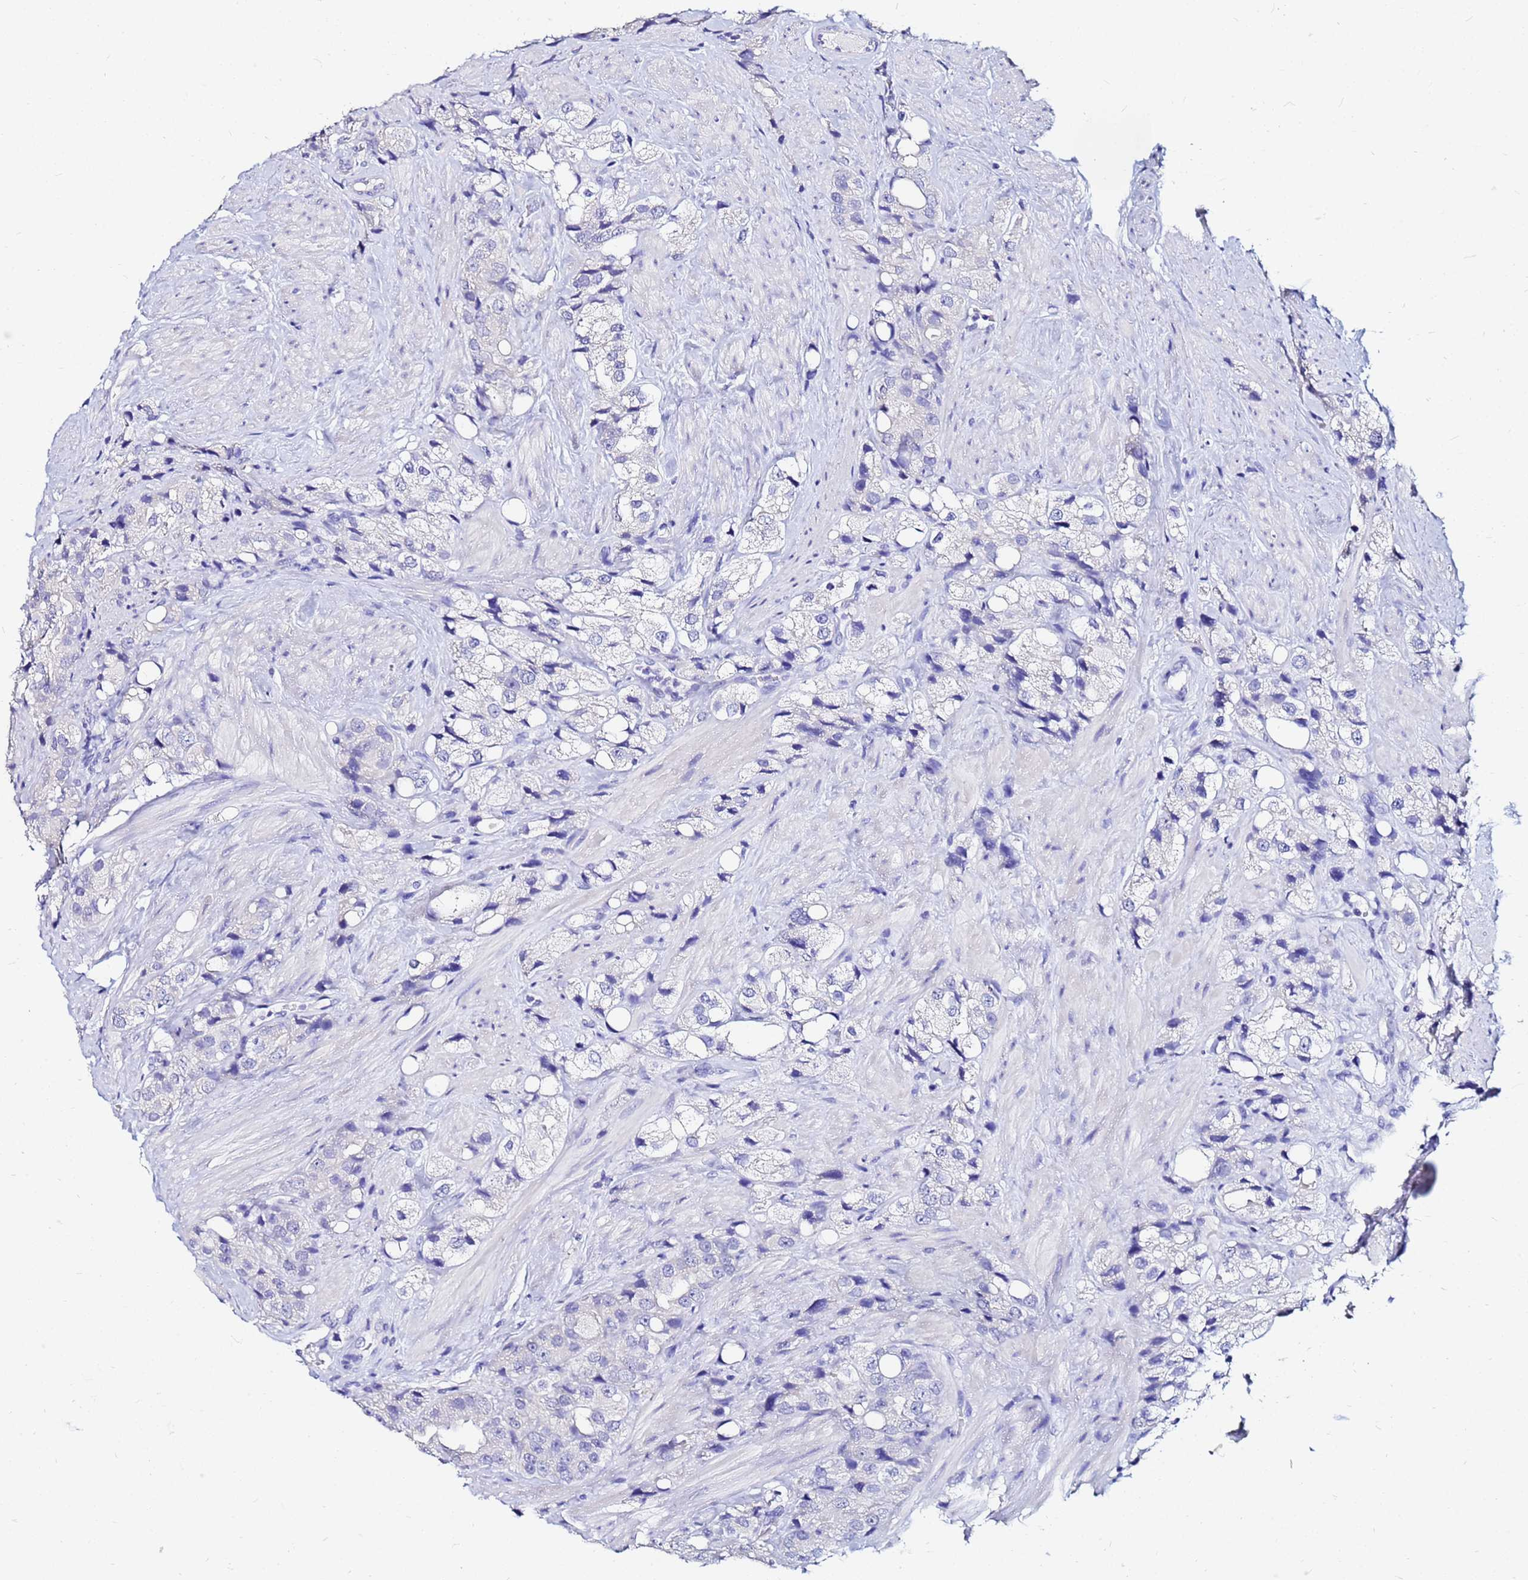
{"staining": {"intensity": "negative", "quantity": "none", "location": "none"}, "tissue": "prostate cancer", "cell_type": "Tumor cells", "image_type": "cancer", "snomed": [{"axis": "morphology", "description": "Adenocarcinoma, NOS"}, {"axis": "topography", "description": "Prostate"}], "caption": "DAB (3,3'-diaminobenzidine) immunohistochemical staining of adenocarcinoma (prostate) displays no significant expression in tumor cells. (DAB immunohistochemistry (IHC), high magnification).", "gene": "PPP1R14C", "patient": {"sex": "male", "age": 79}}